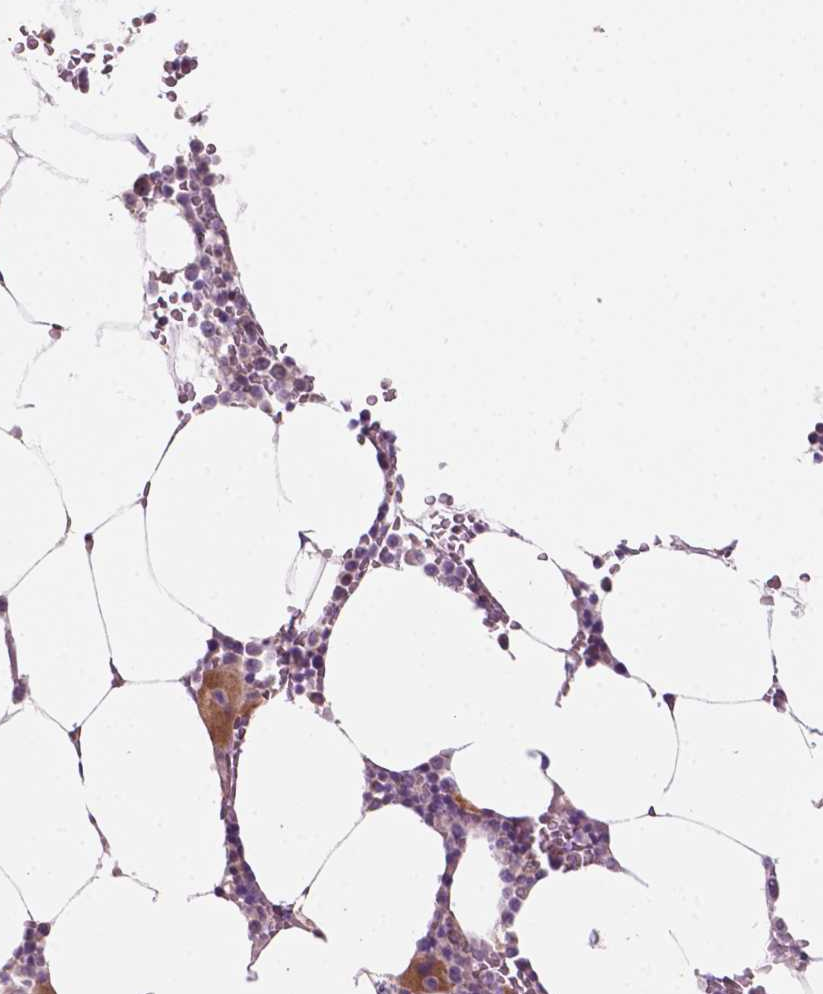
{"staining": {"intensity": "moderate", "quantity": "<25%", "location": "cytoplasmic/membranous"}, "tissue": "bone marrow", "cell_type": "Hematopoietic cells", "image_type": "normal", "snomed": [{"axis": "morphology", "description": "Normal tissue, NOS"}, {"axis": "topography", "description": "Bone marrow"}], "caption": "Protein analysis of benign bone marrow demonstrates moderate cytoplasmic/membranous staining in approximately <25% of hematopoietic cells. (IHC, brightfield microscopy, high magnification).", "gene": "TM6SF2", "patient": {"sex": "female", "age": 52}}